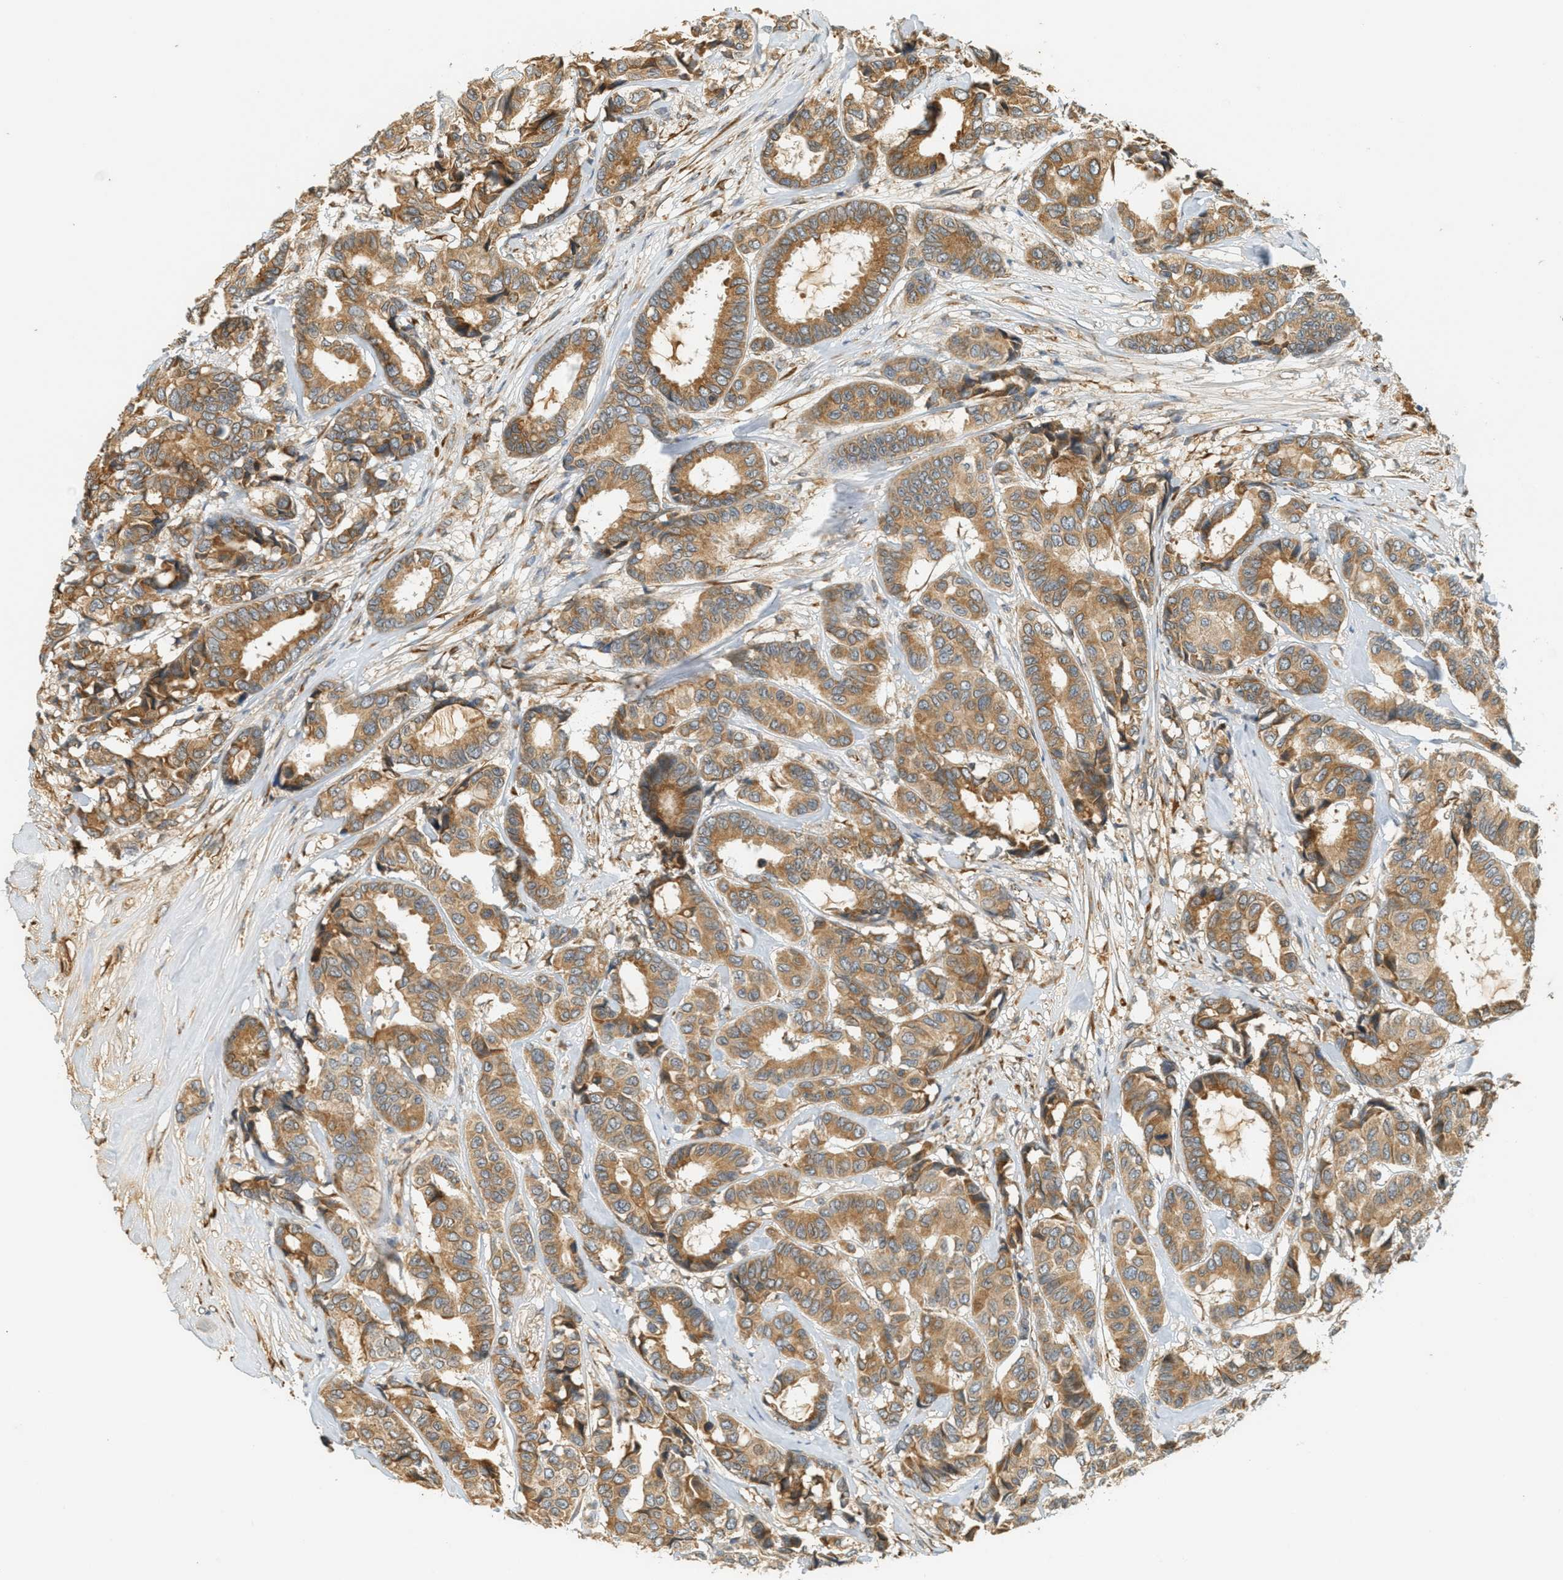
{"staining": {"intensity": "moderate", "quantity": ">75%", "location": "cytoplasmic/membranous"}, "tissue": "breast cancer", "cell_type": "Tumor cells", "image_type": "cancer", "snomed": [{"axis": "morphology", "description": "Duct carcinoma"}, {"axis": "topography", "description": "Breast"}], "caption": "A photomicrograph of breast cancer (invasive ductal carcinoma) stained for a protein shows moderate cytoplasmic/membranous brown staining in tumor cells. Ihc stains the protein of interest in brown and the nuclei are stained blue.", "gene": "PDK1", "patient": {"sex": "female", "age": 87}}